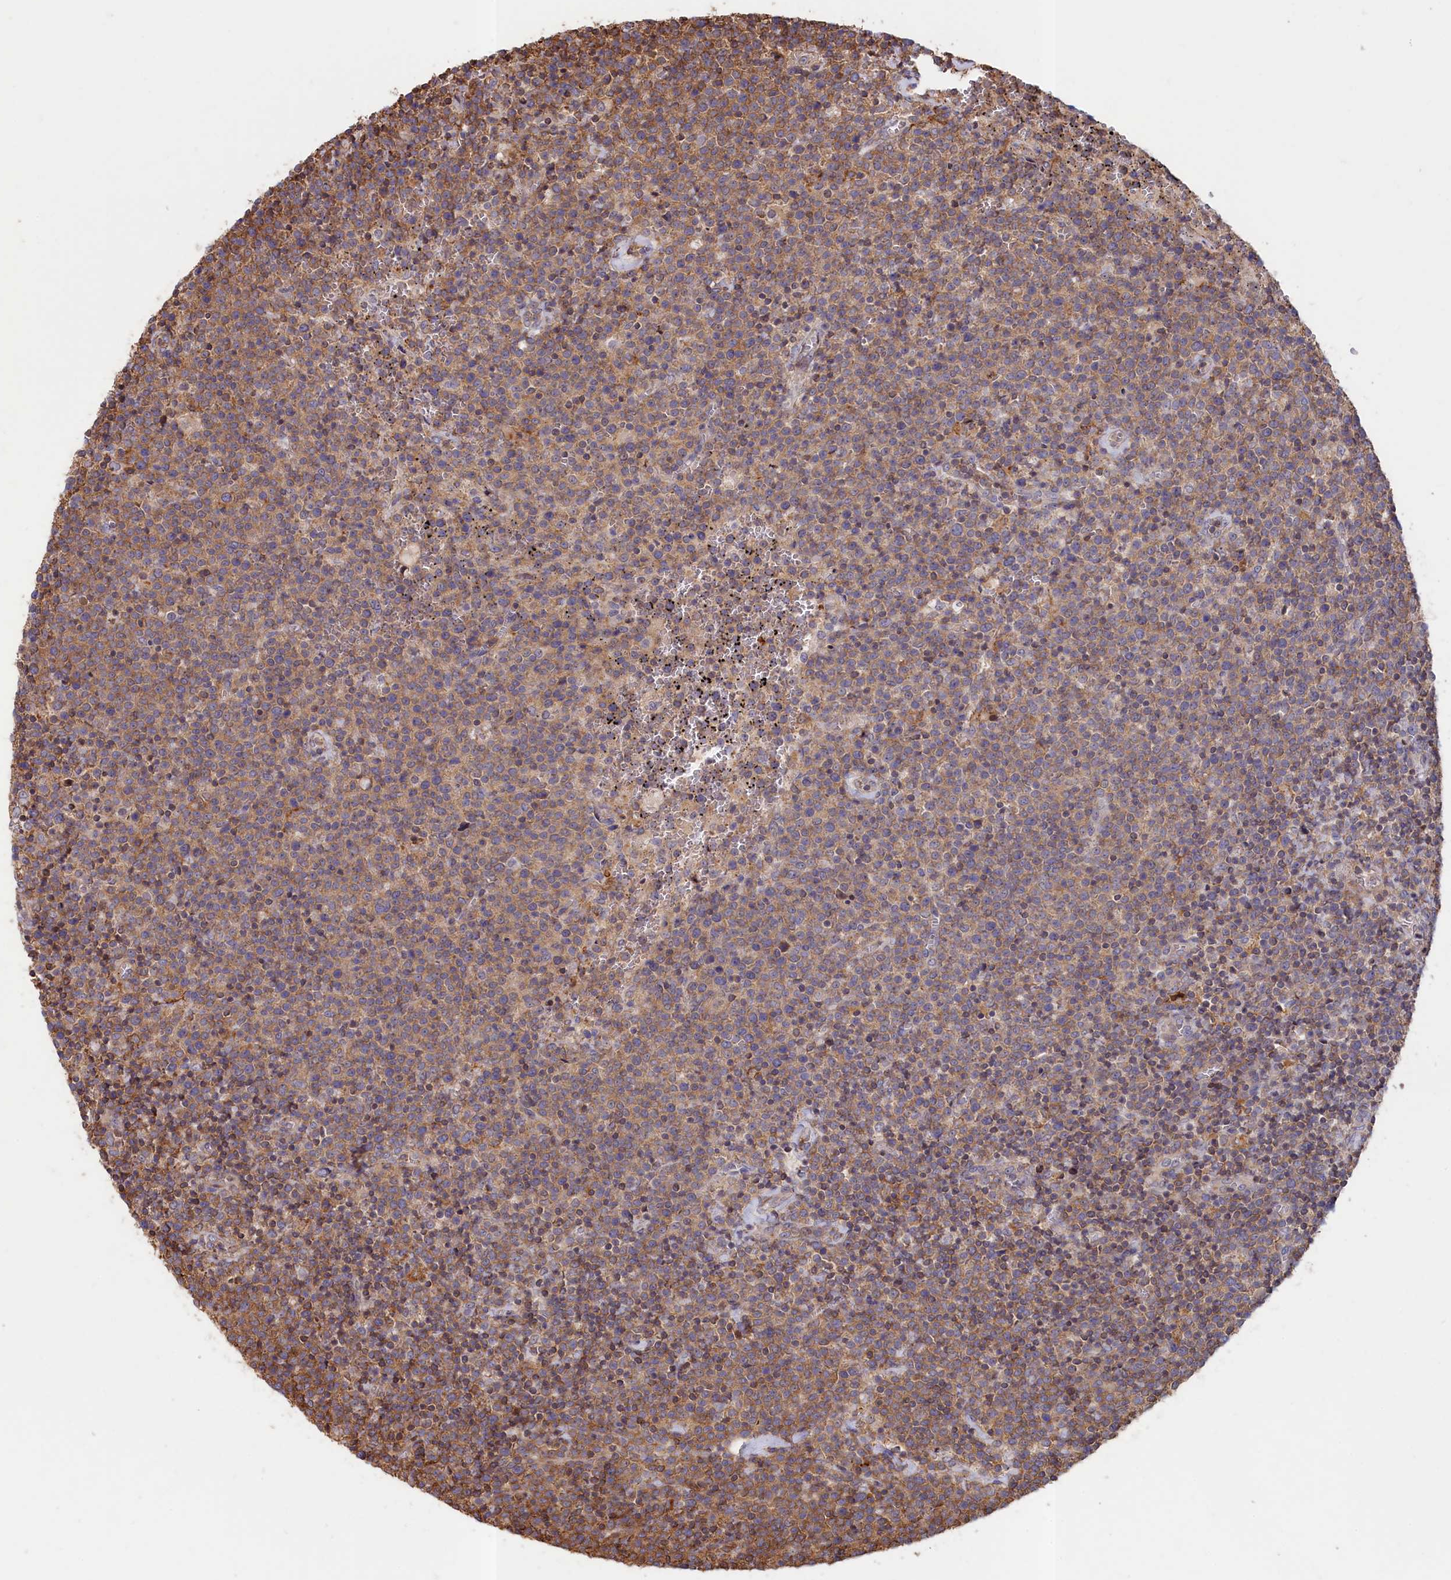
{"staining": {"intensity": "moderate", "quantity": "25%-75%", "location": "cytoplasmic/membranous"}, "tissue": "lymphoma", "cell_type": "Tumor cells", "image_type": "cancer", "snomed": [{"axis": "morphology", "description": "Malignant lymphoma, non-Hodgkin's type, High grade"}, {"axis": "topography", "description": "Lymph node"}], "caption": "A medium amount of moderate cytoplasmic/membranous positivity is present in approximately 25%-75% of tumor cells in lymphoma tissue. The staining was performed using DAB (3,3'-diaminobenzidine) to visualize the protein expression in brown, while the nuclei were stained in blue with hematoxylin (Magnification: 20x).", "gene": "ANKRD27", "patient": {"sex": "male", "age": 61}}